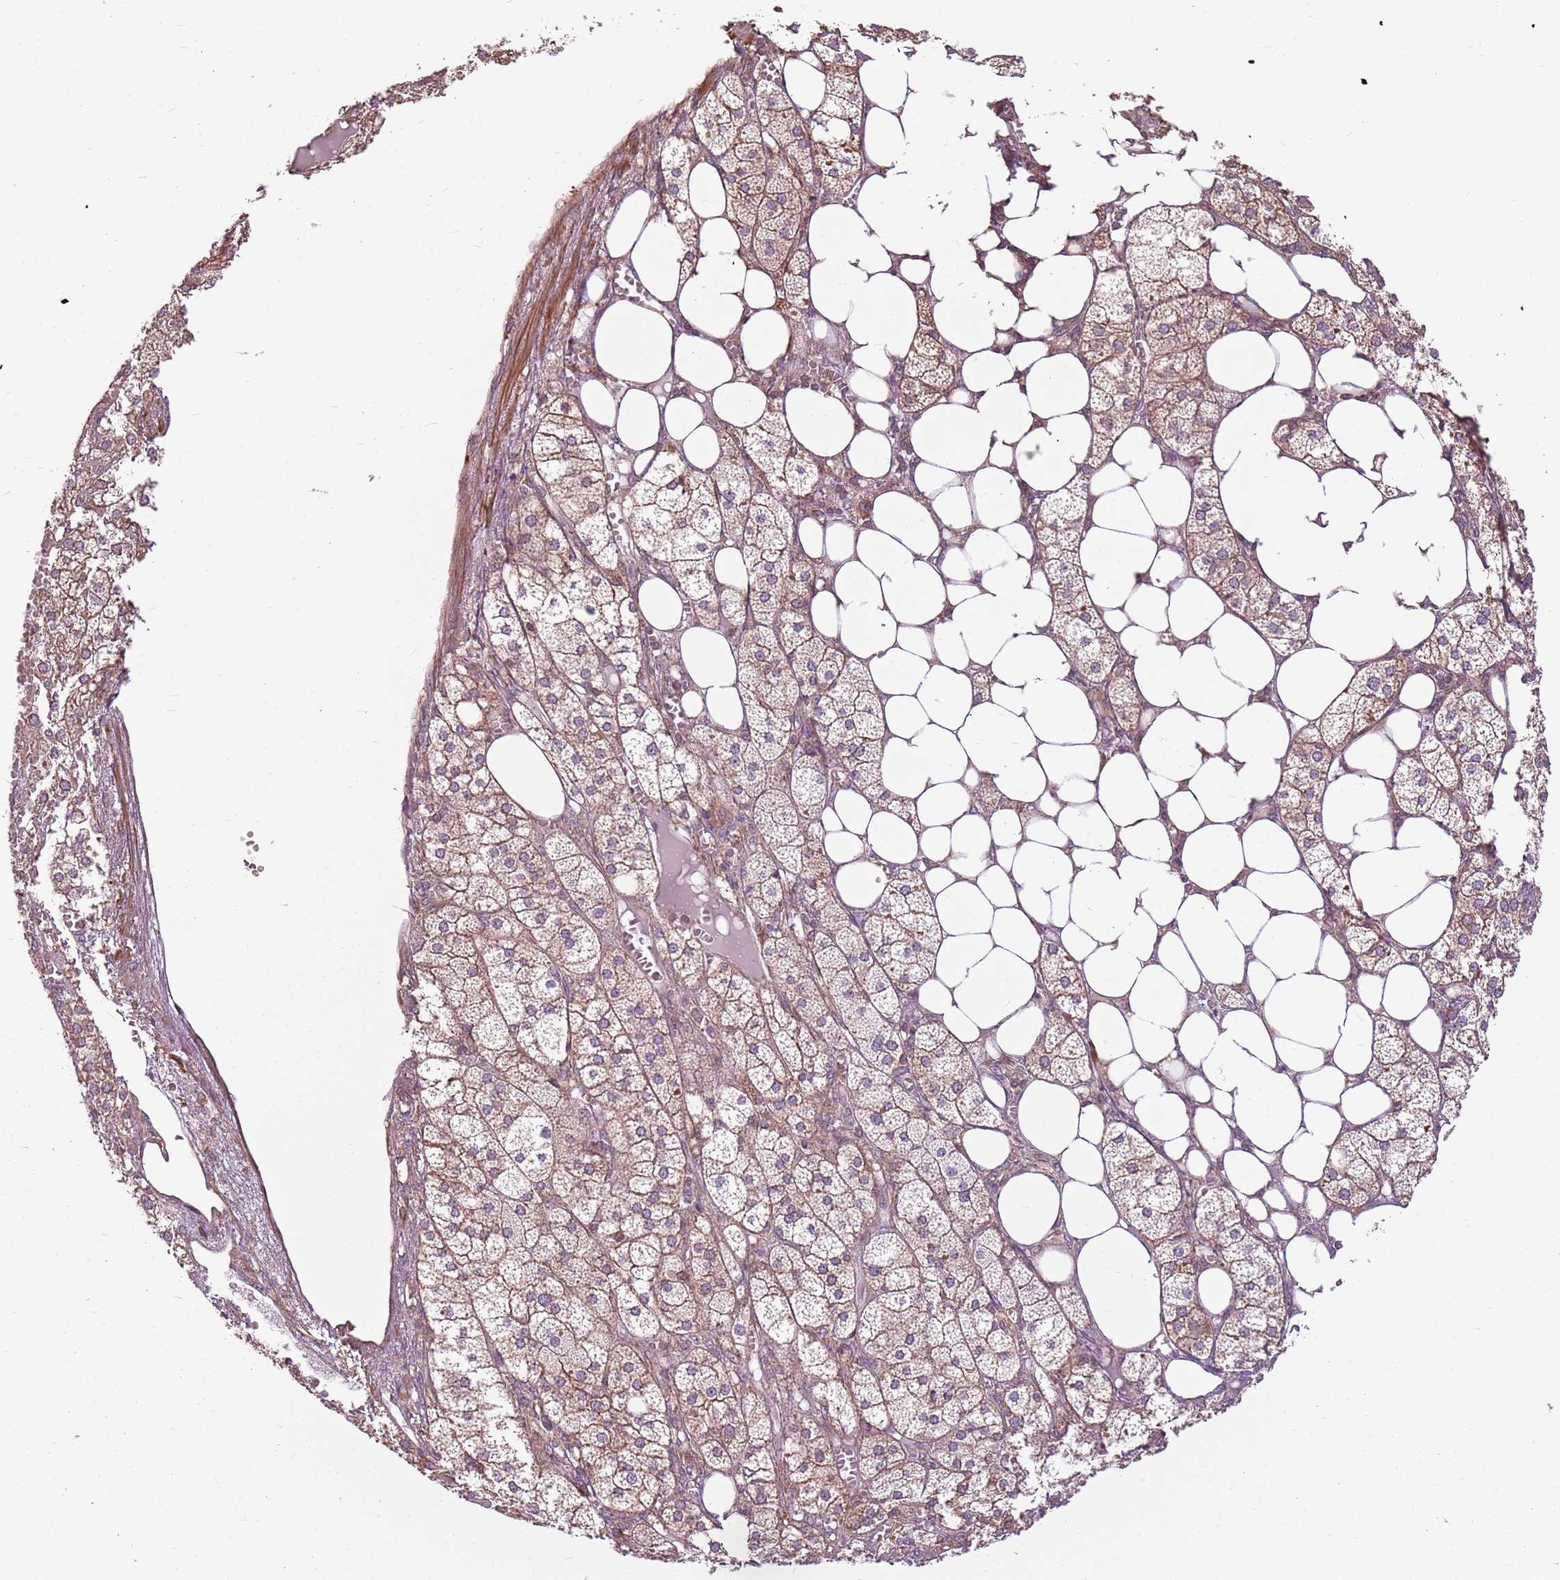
{"staining": {"intensity": "moderate", "quantity": ">75%", "location": "cytoplasmic/membranous"}, "tissue": "adrenal gland", "cell_type": "Glandular cells", "image_type": "normal", "snomed": [{"axis": "morphology", "description": "Normal tissue, NOS"}, {"axis": "topography", "description": "Adrenal gland"}], "caption": "Adrenal gland stained with a brown dye displays moderate cytoplasmic/membranous positive staining in approximately >75% of glandular cells.", "gene": "RPL21", "patient": {"sex": "female", "age": 61}}